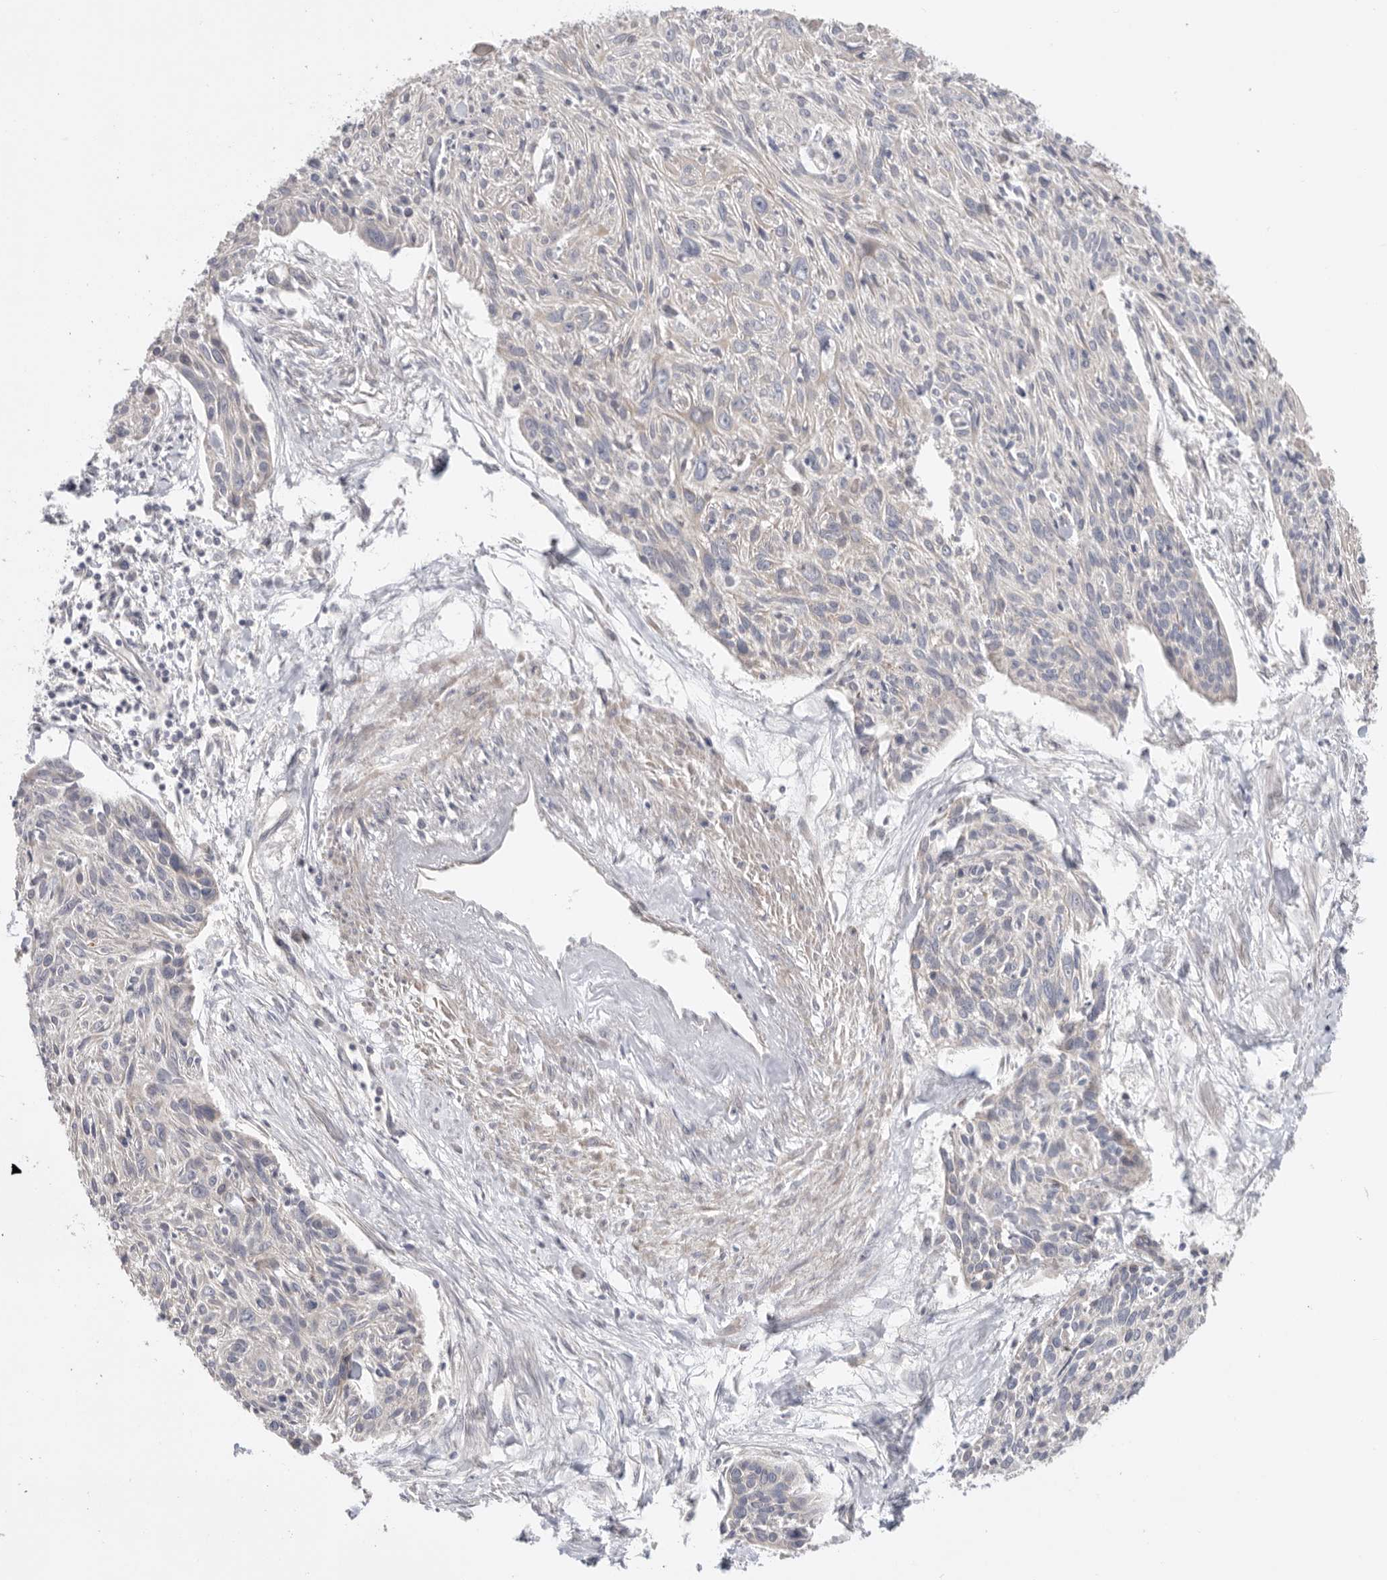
{"staining": {"intensity": "negative", "quantity": "none", "location": "none"}, "tissue": "cervical cancer", "cell_type": "Tumor cells", "image_type": "cancer", "snomed": [{"axis": "morphology", "description": "Squamous cell carcinoma, NOS"}, {"axis": "topography", "description": "Cervix"}], "caption": "Tumor cells show no significant staining in cervical cancer (squamous cell carcinoma).", "gene": "MTFR1L", "patient": {"sex": "female", "age": 51}}